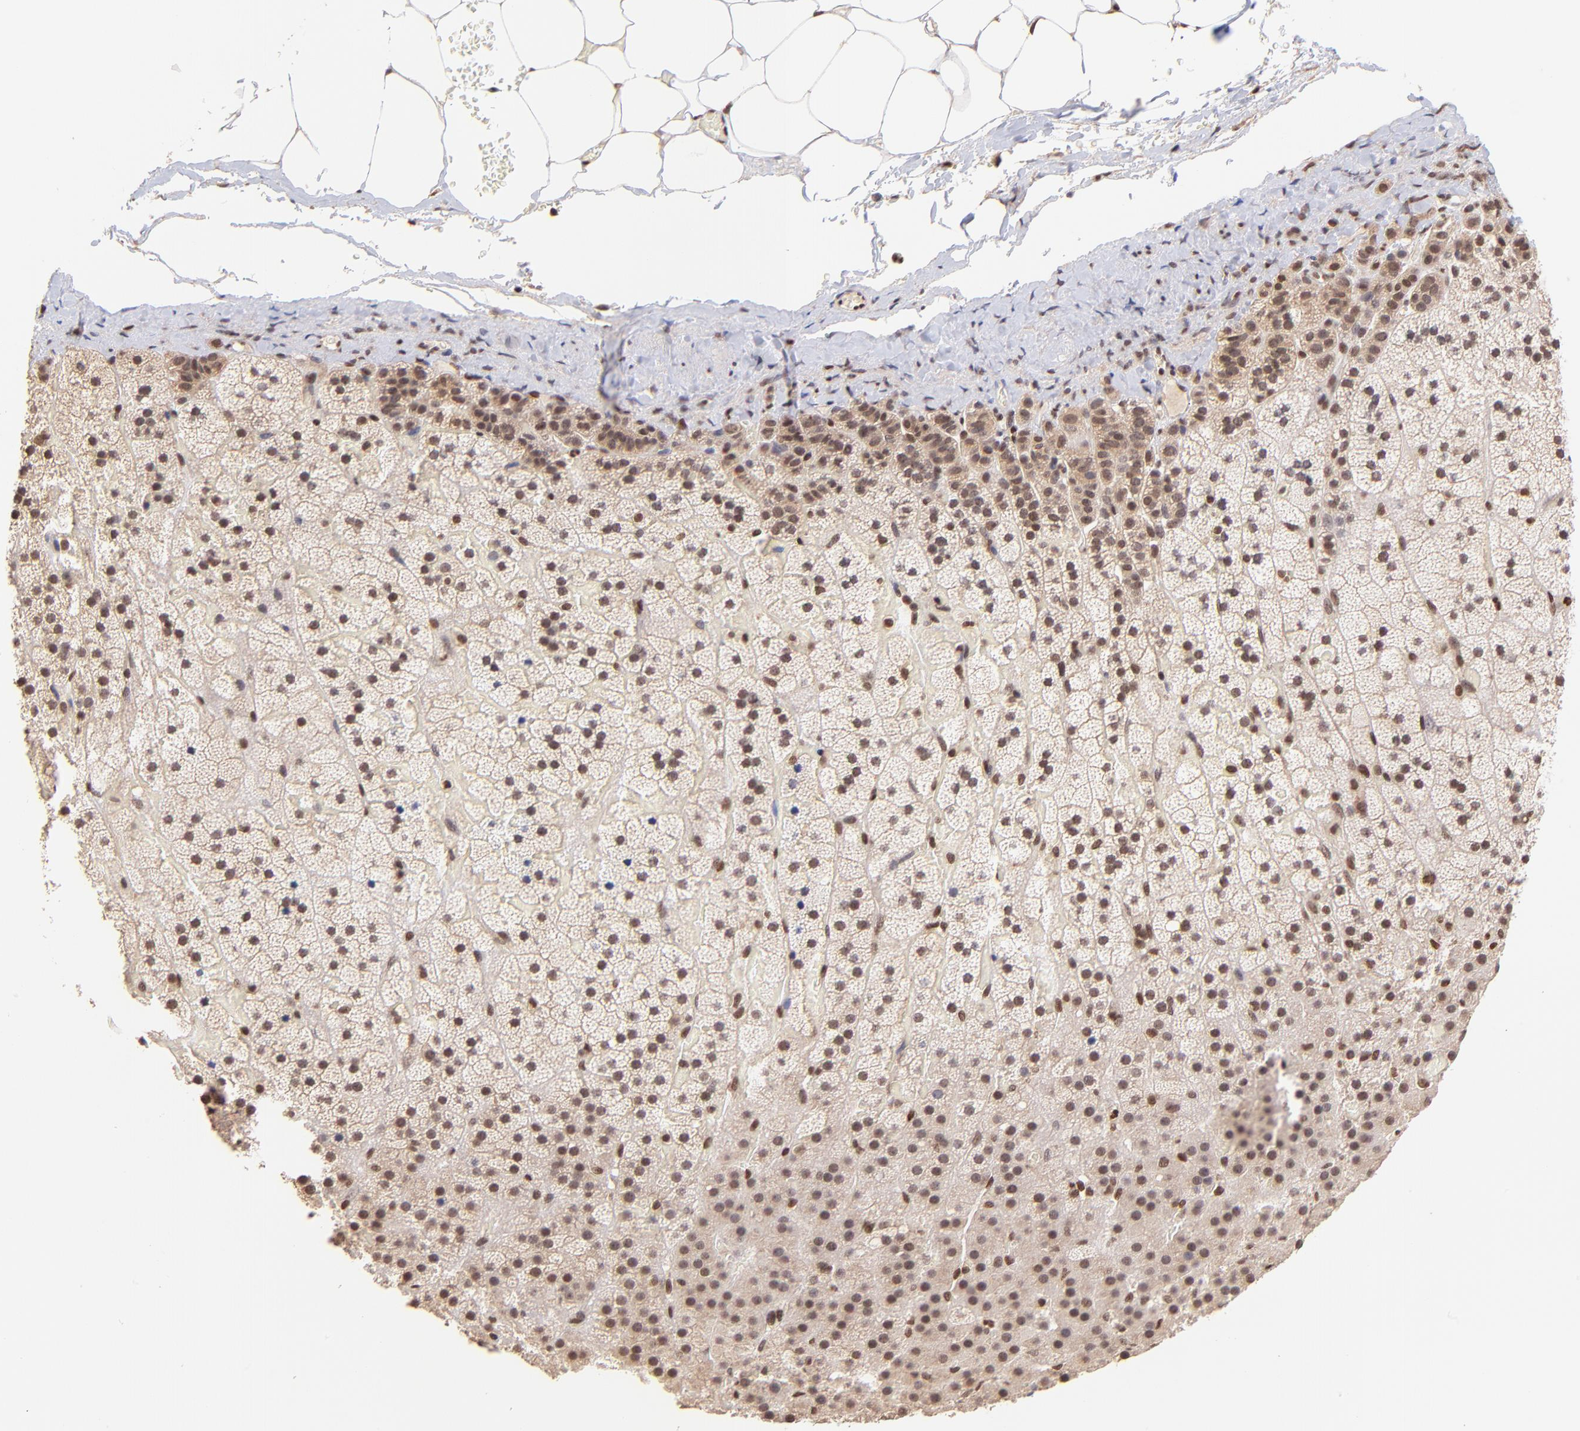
{"staining": {"intensity": "moderate", "quantity": "25%-75%", "location": "cytoplasmic/membranous,nuclear"}, "tissue": "adrenal gland", "cell_type": "Glandular cells", "image_type": "normal", "snomed": [{"axis": "morphology", "description": "Normal tissue, NOS"}, {"axis": "topography", "description": "Adrenal gland"}], "caption": "Adrenal gland stained with immunohistochemistry demonstrates moderate cytoplasmic/membranous,nuclear staining in approximately 25%-75% of glandular cells. (brown staining indicates protein expression, while blue staining denotes nuclei).", "gene": "WDR25", "patient": {"sex": "male", "age": 35}}